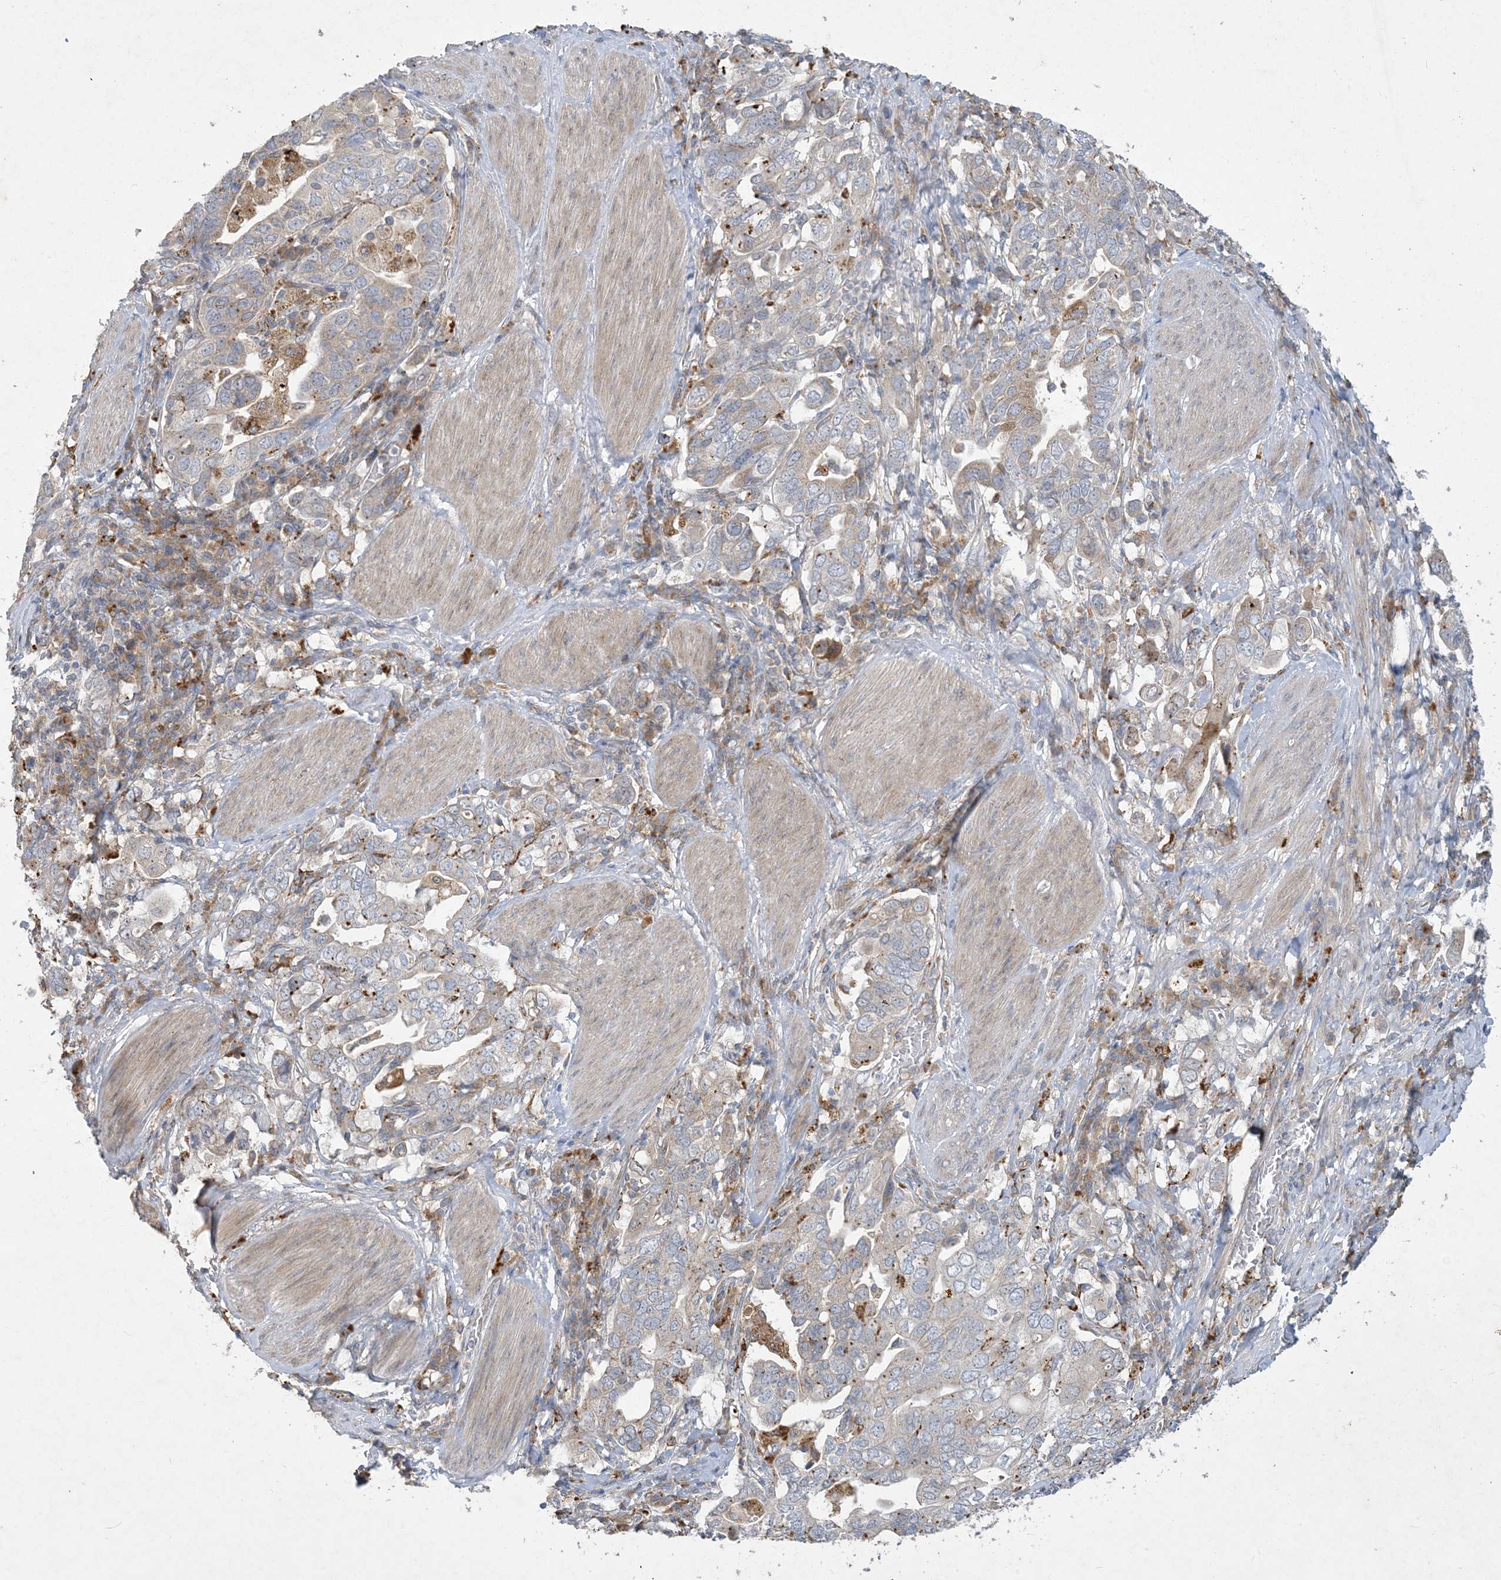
{"staining": {"intensity": "weak", "quantity": "<25%", "location": "cytoplasmic/membranous"}, "tissue": "stomach cancer", "cell_type": "Tumor cells", "image_type": "cancer", "snomed": [{"axis": "morphology", "description": "Adenocarcinoma, NOS"}, {"axis": "topography", "description": "Stomach, upper"}], "caption": "Human adenocarcinoma (stomach) stained for a protein using IHC displays no expression in tumor cells.", "gene": "MRPS18A", "patient": {"sex": "male", "age": 62}}